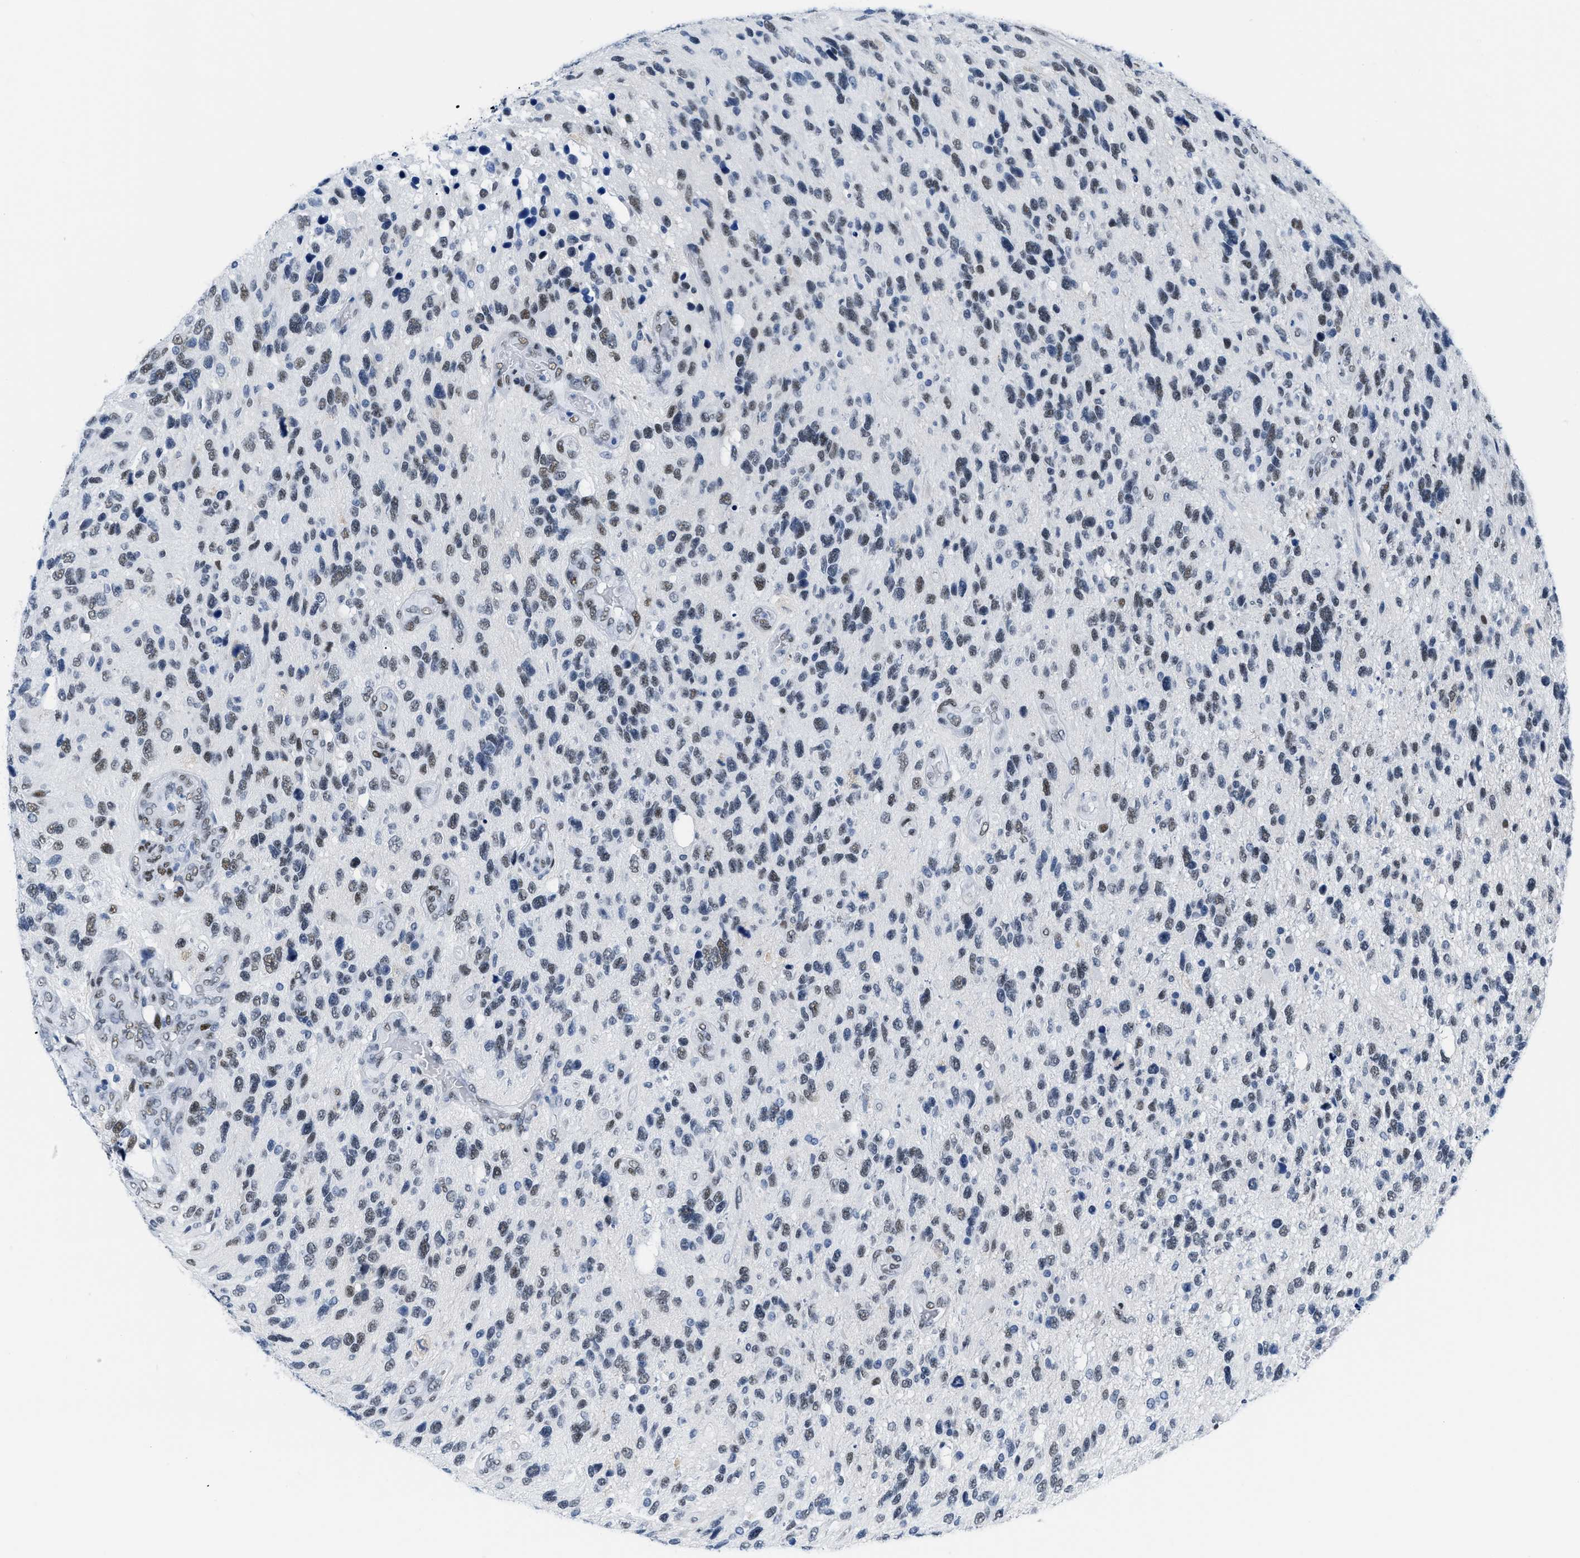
{"staining": {"intensity": "moderate", "quantity": "25%-75%", "location": "nuclear"}, "tissue": "glioma", "cell_type": "Tumor cells", "image_type": "cancer", "snomed": [{"axis": "morphology", "description": "Glioma, malignant, High grade"}, {"axis": "topography", "description": "Brain"}], "caption": "Human glioma stained for a protein (brown) reveals moderate nuclear positive expression in approximately 25%-75% of tumor cells.", "gene": "CTBP1", "patient": {"sex": "female", "age": 58}}